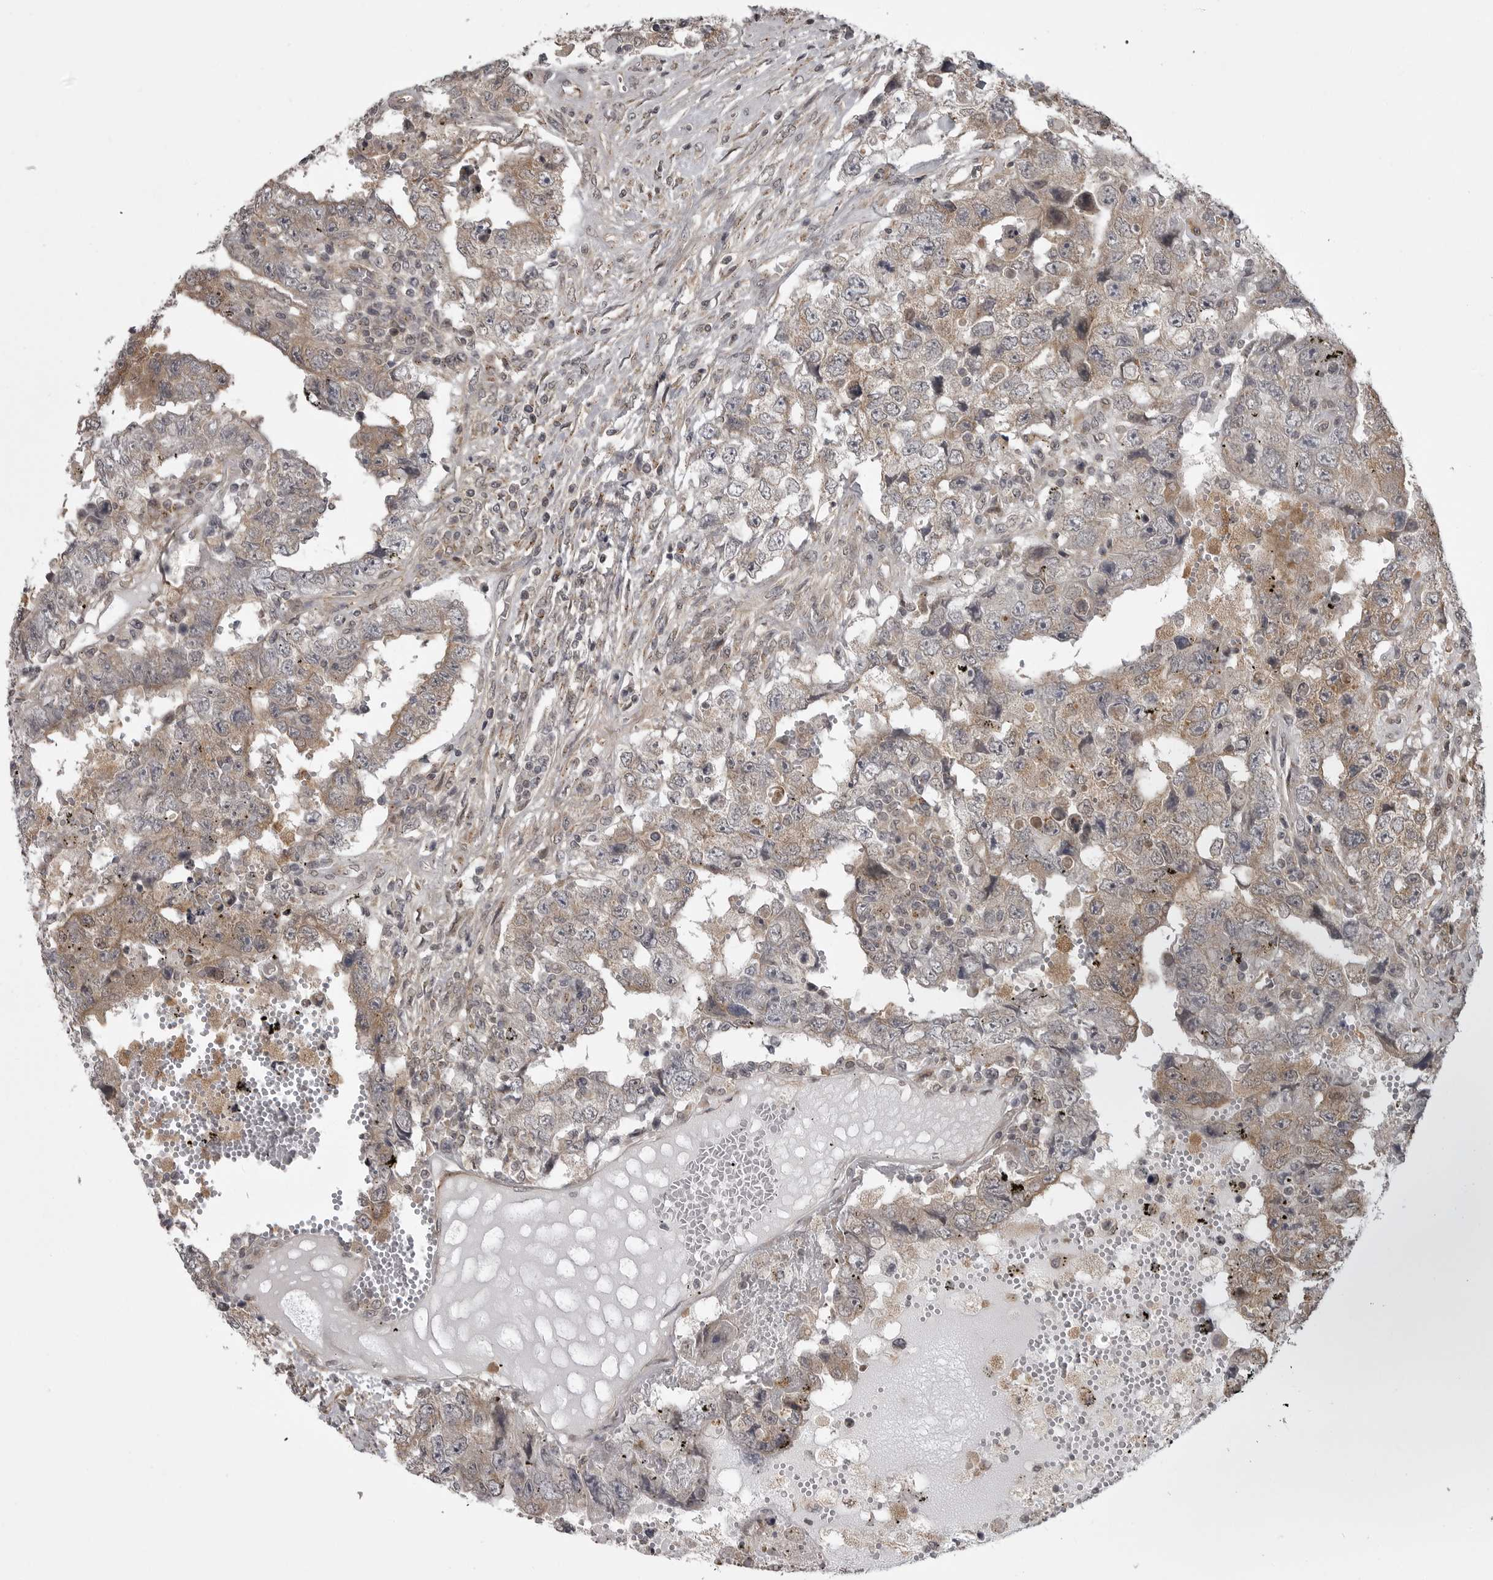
{"staining": {"intensity": "moderate", "quantity": ">75%", "location": "cytoplasmic/membranous"}, "tissue": "testis cancer", "cell_type": "Tumor cells", "image_type": "cancer", "snomed": [{"axis": "morphology", "description": "Carcinoma, Embryonal, NOS"}, {"axis": "topography", "description": "Testis"}], "caption": "Immunohistochemistry (DAB) staining of human embryonal carcinoma (testis) shows moderate cytoplasmic/membranous protein expression in about >75% of tumor cells.", "gene": "SNX16", "patient": {"sex": "male", "age": 26}}